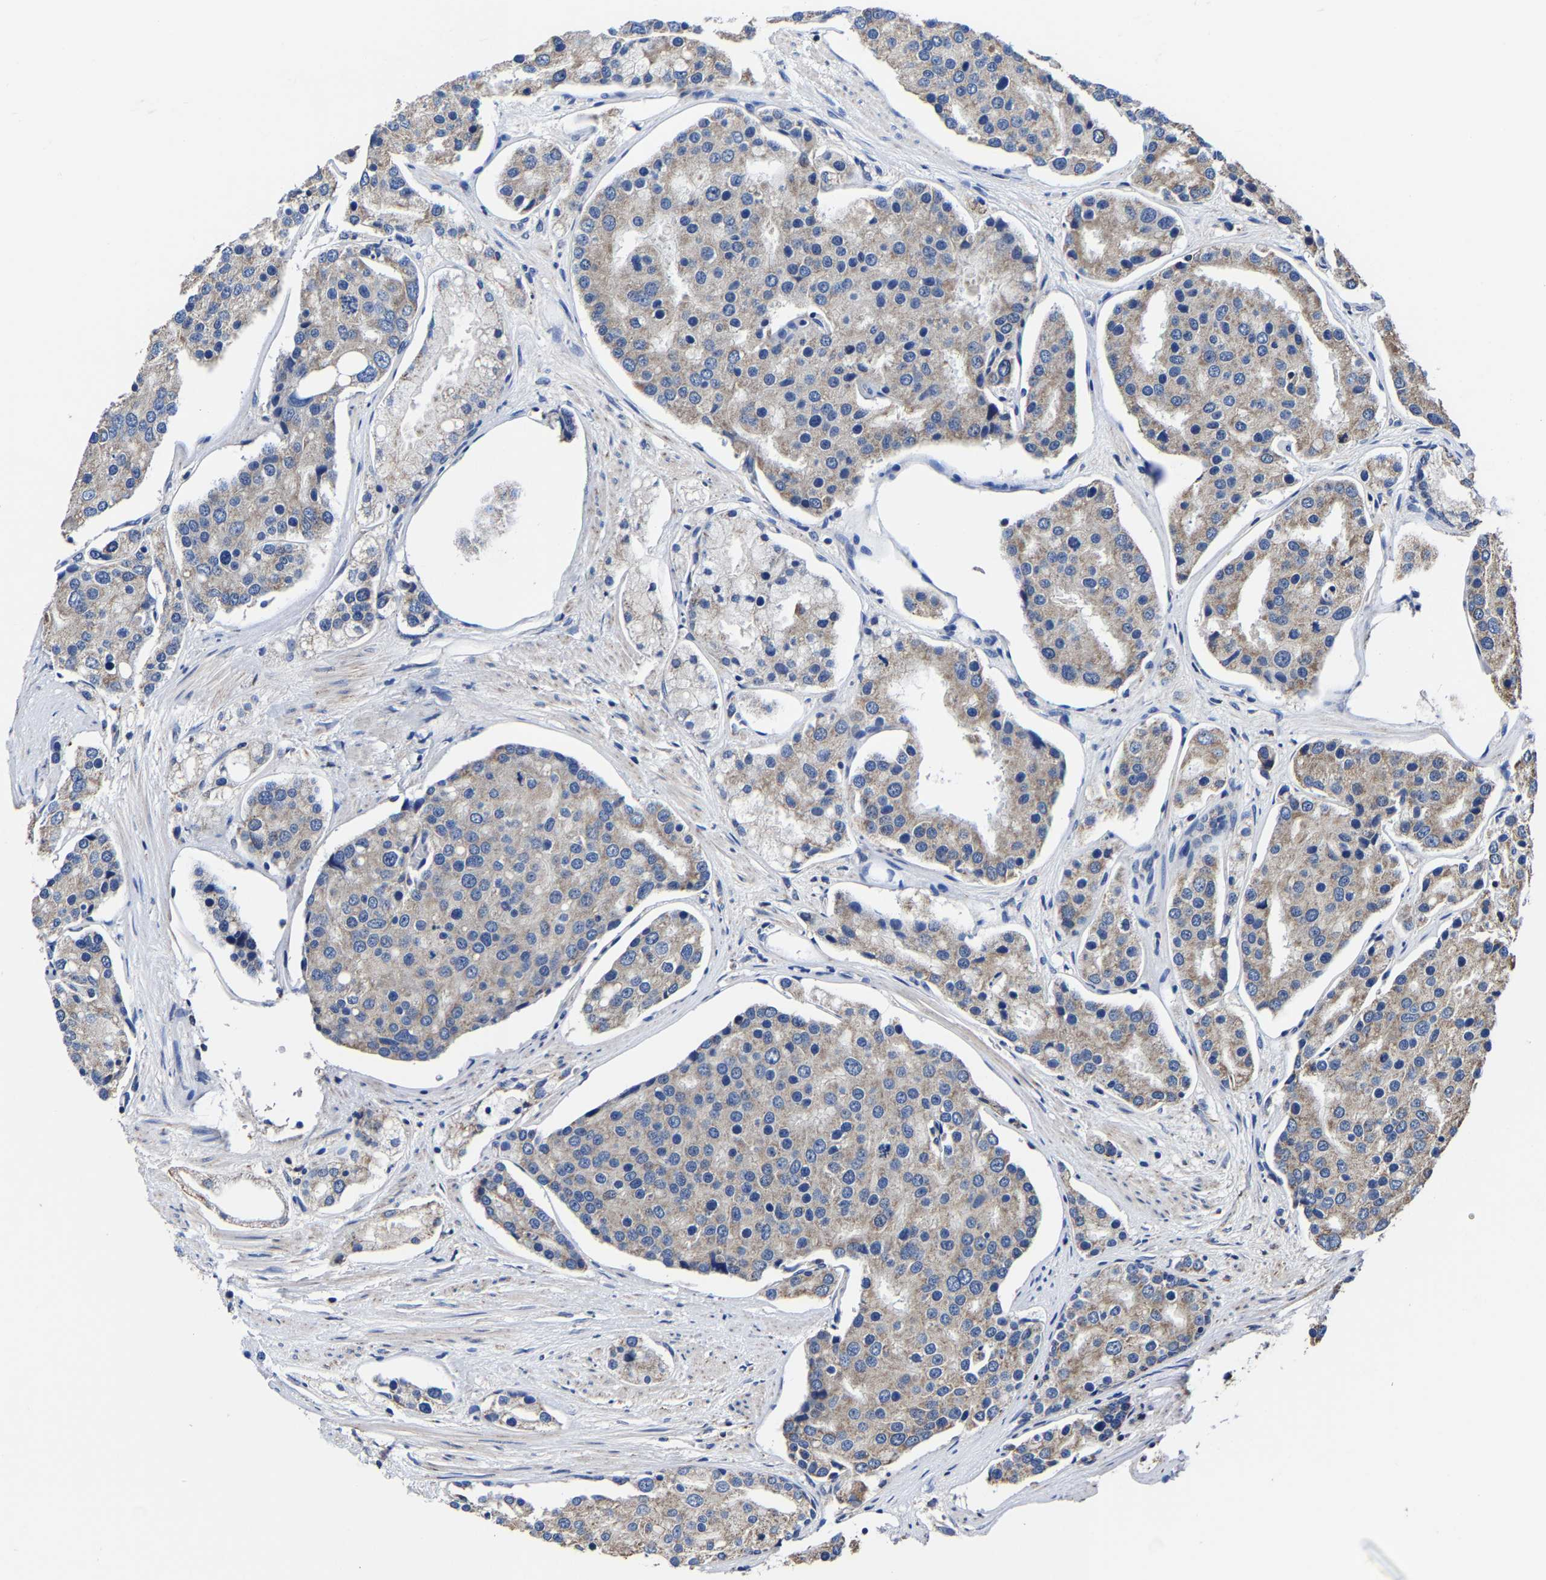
{"staining": {"intensity": "weak", "quantity": ">75%", "location": "cytoplasmic/membranous"}, "tissue": "prostate cancer", "cell_type": "Tumor cells", "image_type": "cancer", "snomed": [{"axis": "morphology", "description": "Adenocarcinoma, High grade"}, {"axis": "topography", "description": "Prostate"}], "caption": "Human prostate high-grade adenocarcinoma stained for a protein (brown) reveals weak cytoplasmic/membranous positive expression in approximately >75% of tumor cells.", "gene": "ZCCHC7", "patient": {"sex": "male", "age": 50}}